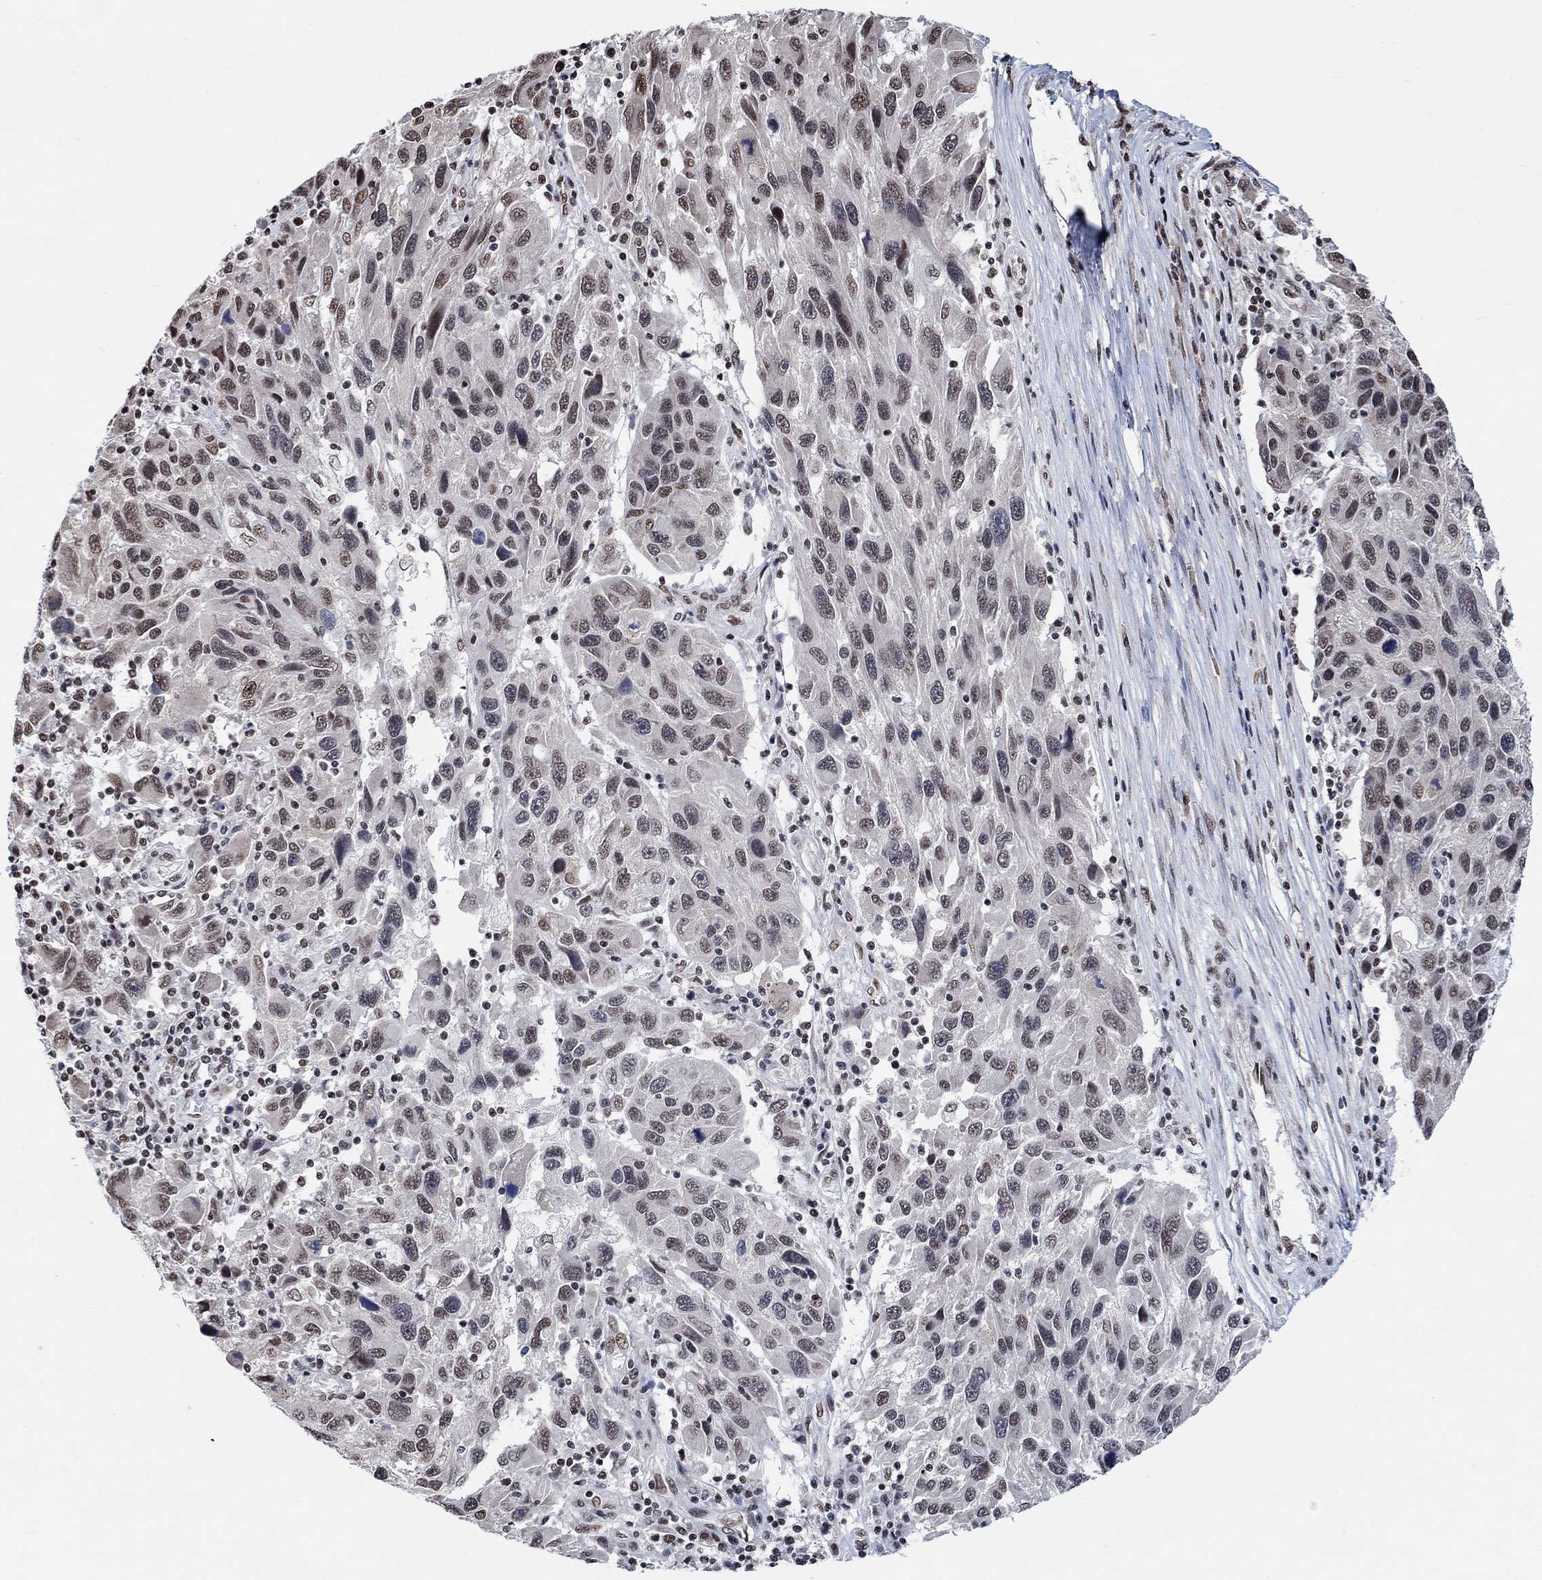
{"staining": {"intensity": "moderate", "quantity": "<25%", "location": "nuclear"}, "tissue": "melanoma", "cell_type": "Tumor cells", "image_type": "cancer", "snomed": [{"axis": "morphology", "description": "Malignant melanoma, NOS"}, {"axis": "topography", "description": "Skin"}], "caption": "The image demonstrates staining of melanoma, revealing moderate nuclear protein expression (brown color) within tumor cells.", "gene": "USP39", "patient": {"sex": "male", "age": 53}}